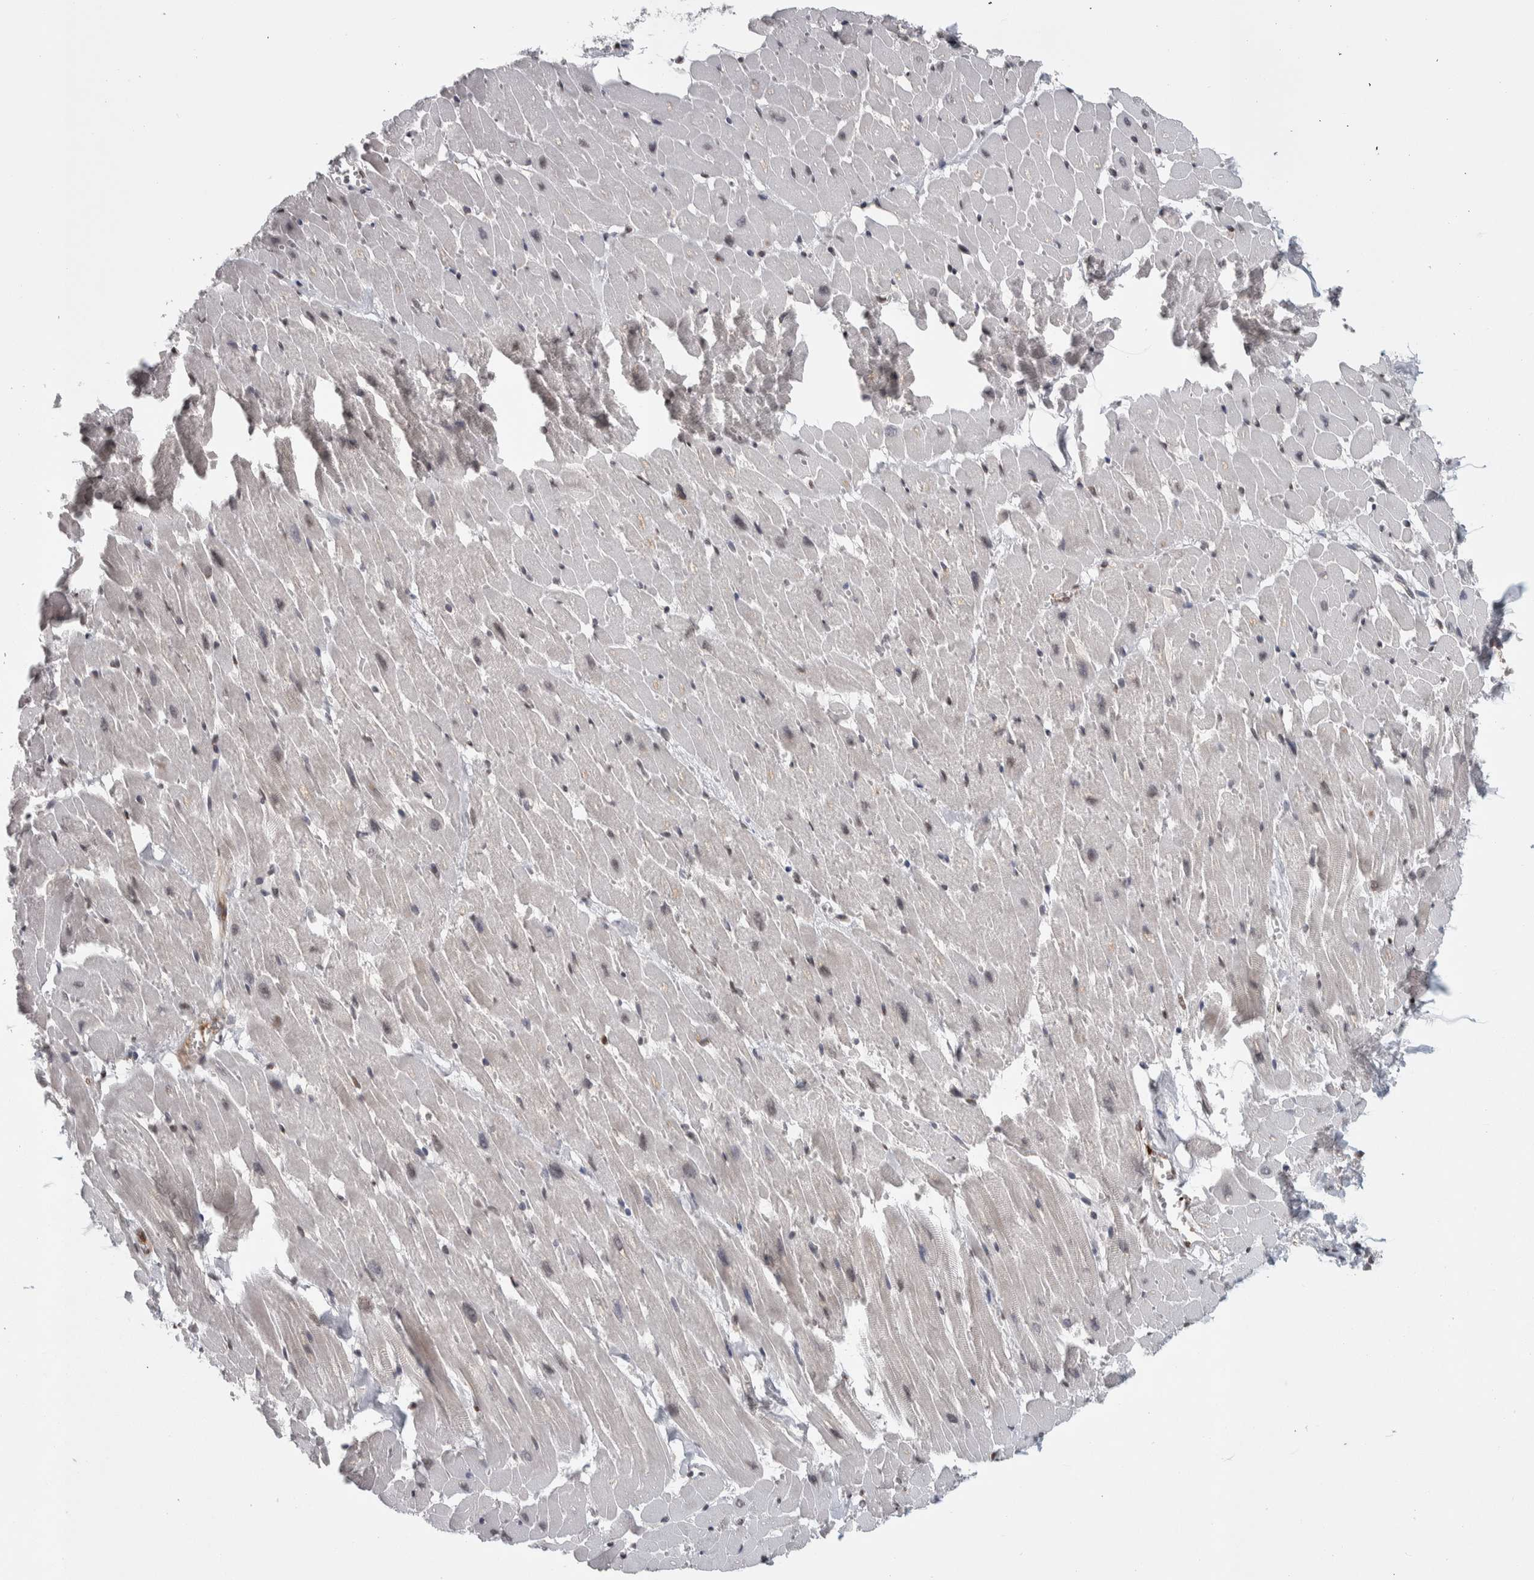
{"staining": {"intensity": "weak", "quantity": "<25%", "location": "nuclear"}, "tissue": "heart muscle", "cell_type": "Cardiomyocytes", "image_type": "normal", "snomed": [{"axis": "morphology", "description": "Normal tissue, NOS"}, {"axis": "topography", "description": "Heart"}], "caption": "Cardiomyocytes show no significant expression in unremarkable heart muscle.", "gene": "ZSCAN21", "patient": {"sex": "female", "age": 19}}